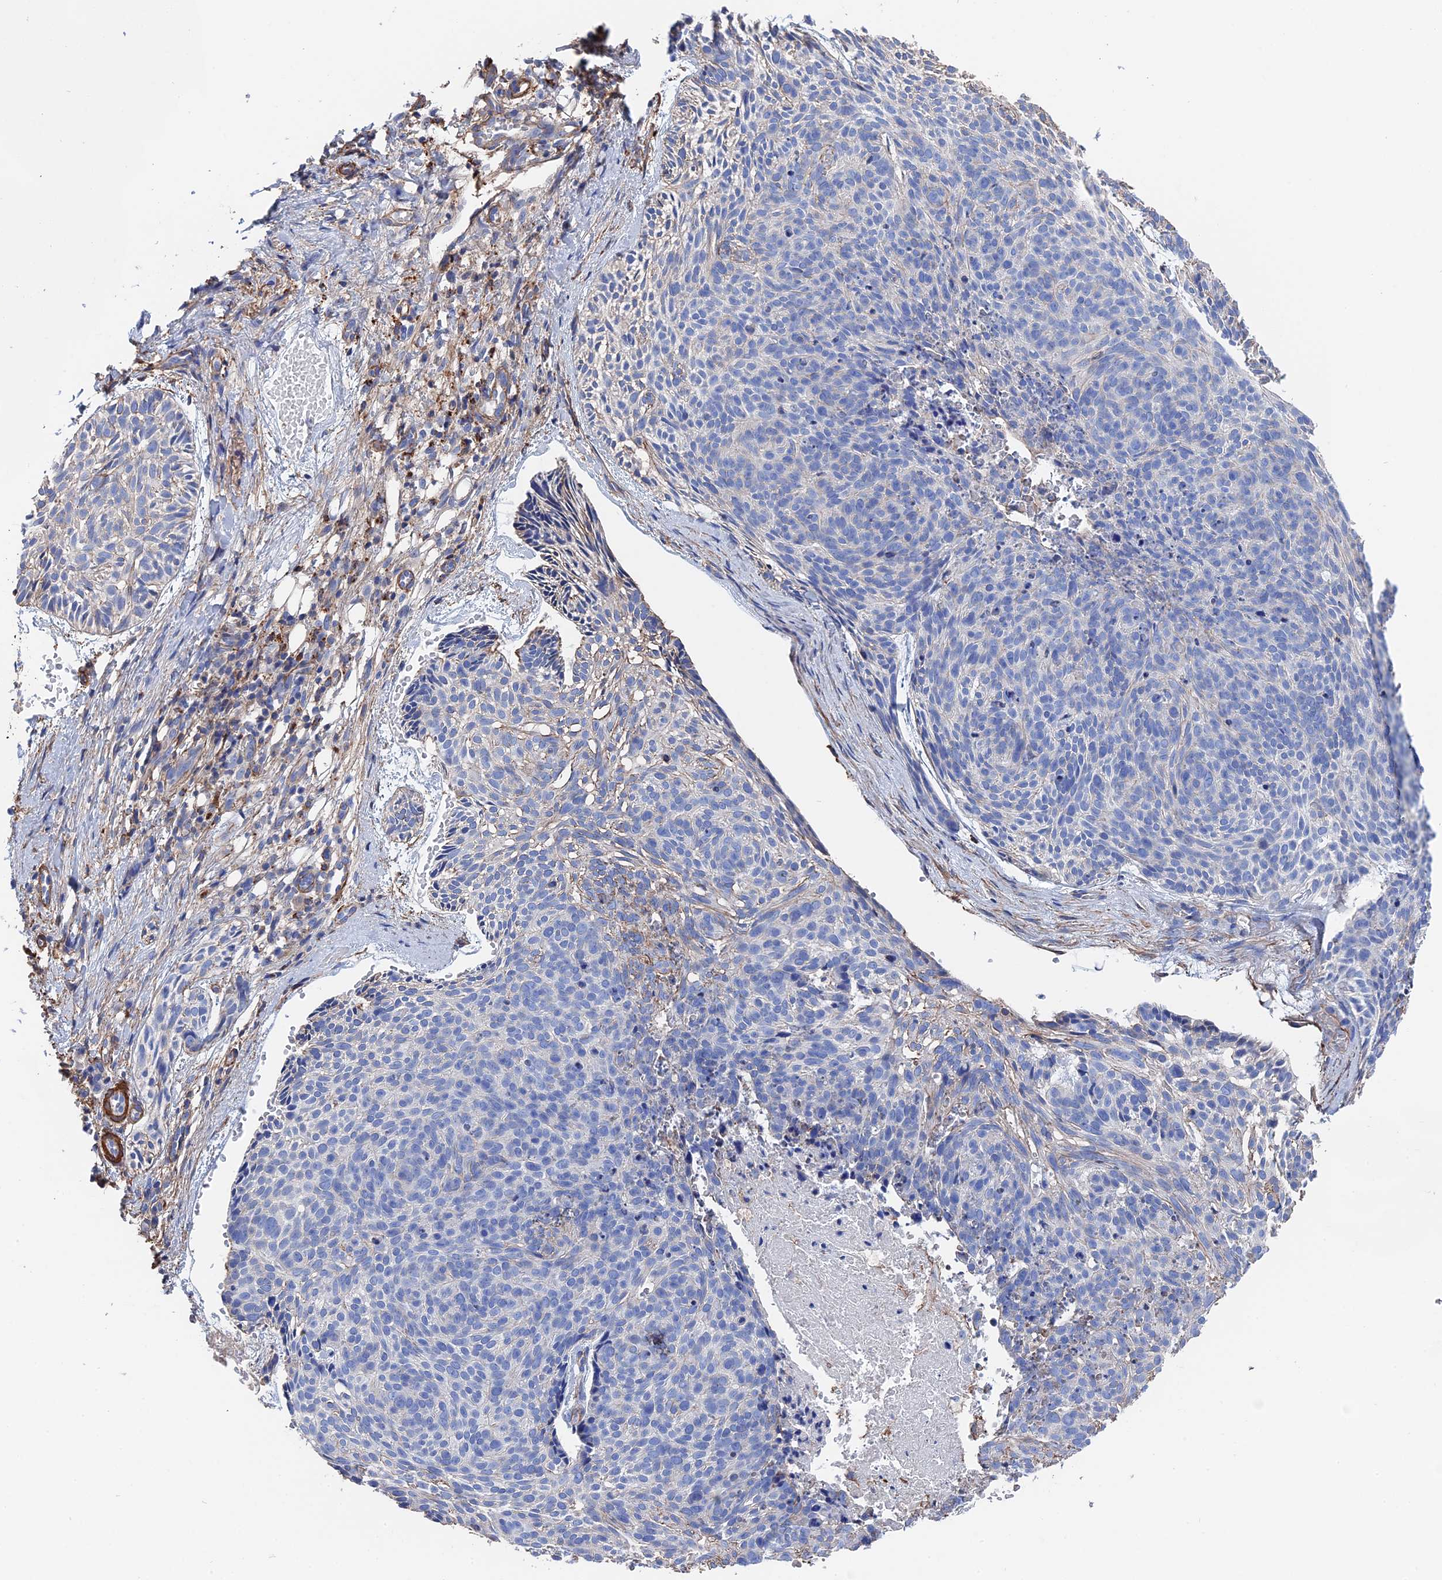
{"staining": {"intensity": "negative", "quantity": "none", "location": "none"}, "tissue": "skin cancer", "cell_type": "Tumor cells", "image_type": "cancer", "snomed": [{"axis": "morphology", "description": "Normal tissue, NOS"}, {"axis": "morphology", "description": "Basal cell carcinoma"}, {"axis": "topography", "description": "Skin"}], "caption": "Tumor cells show no significant protein expression in skin cancer.", "gene": "STRA6", "patient": {"sex": "male", "age": 66}}